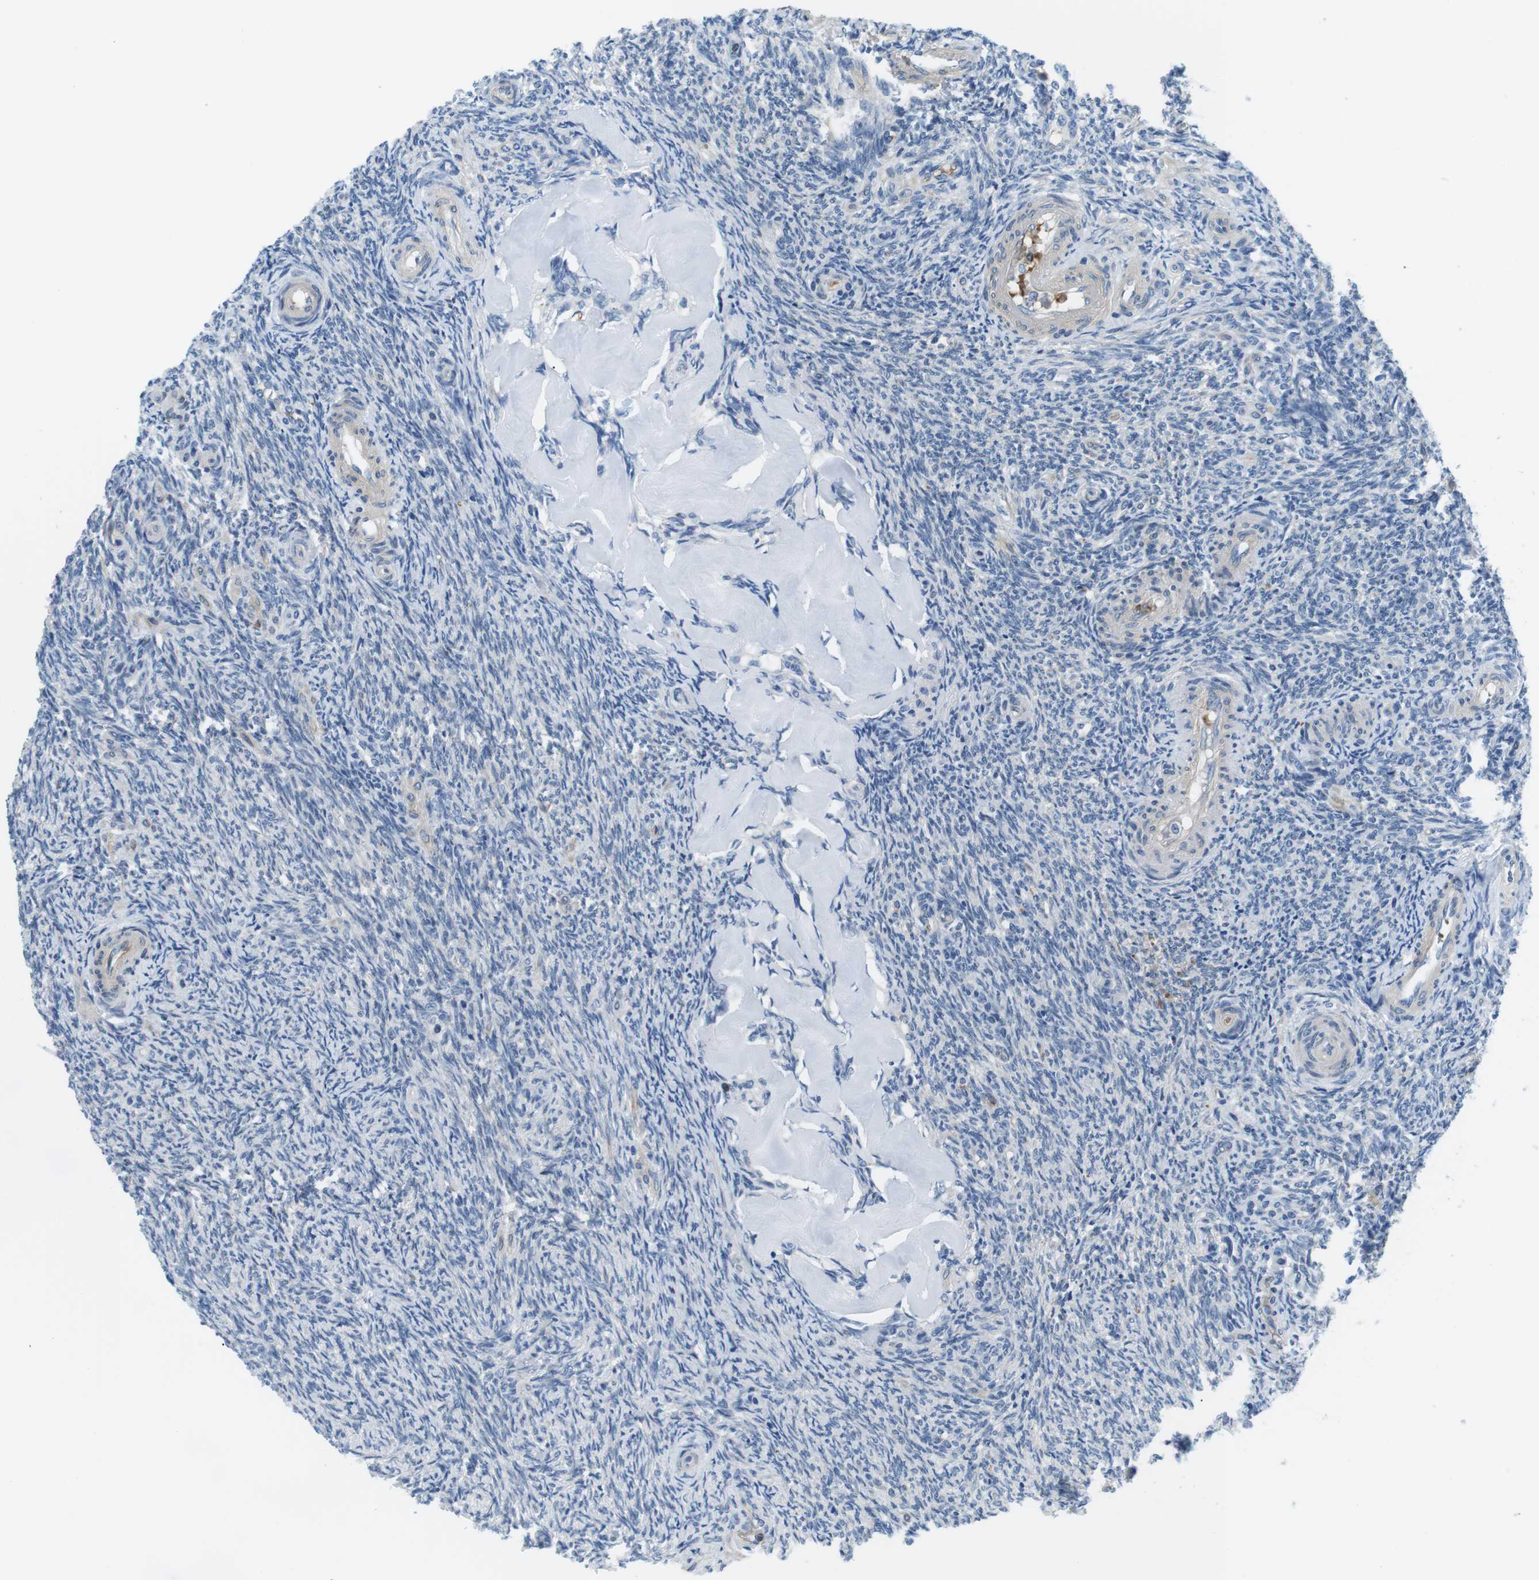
{"staining": {"intensity": "weak", "quantity": "<25%", "location": "cytoplasmic/membranous"}, "tissue": "ovary", "cell_type": "Follicle cells", "image_type": "normal", "snomed": [{"axis": "morphology", "description": "Normal tissue, NOS"}, {"axis": "topography", "description": "Ovary"}], "caption": "This is a micrograph of IHC staining of benign ovary, which shows no expression in follicle cells. (DAB IHC visualized using brightfield microscopy, high magnification).", "gene": "WSCD1", "patient": {"sex": "female", "age": 41}}